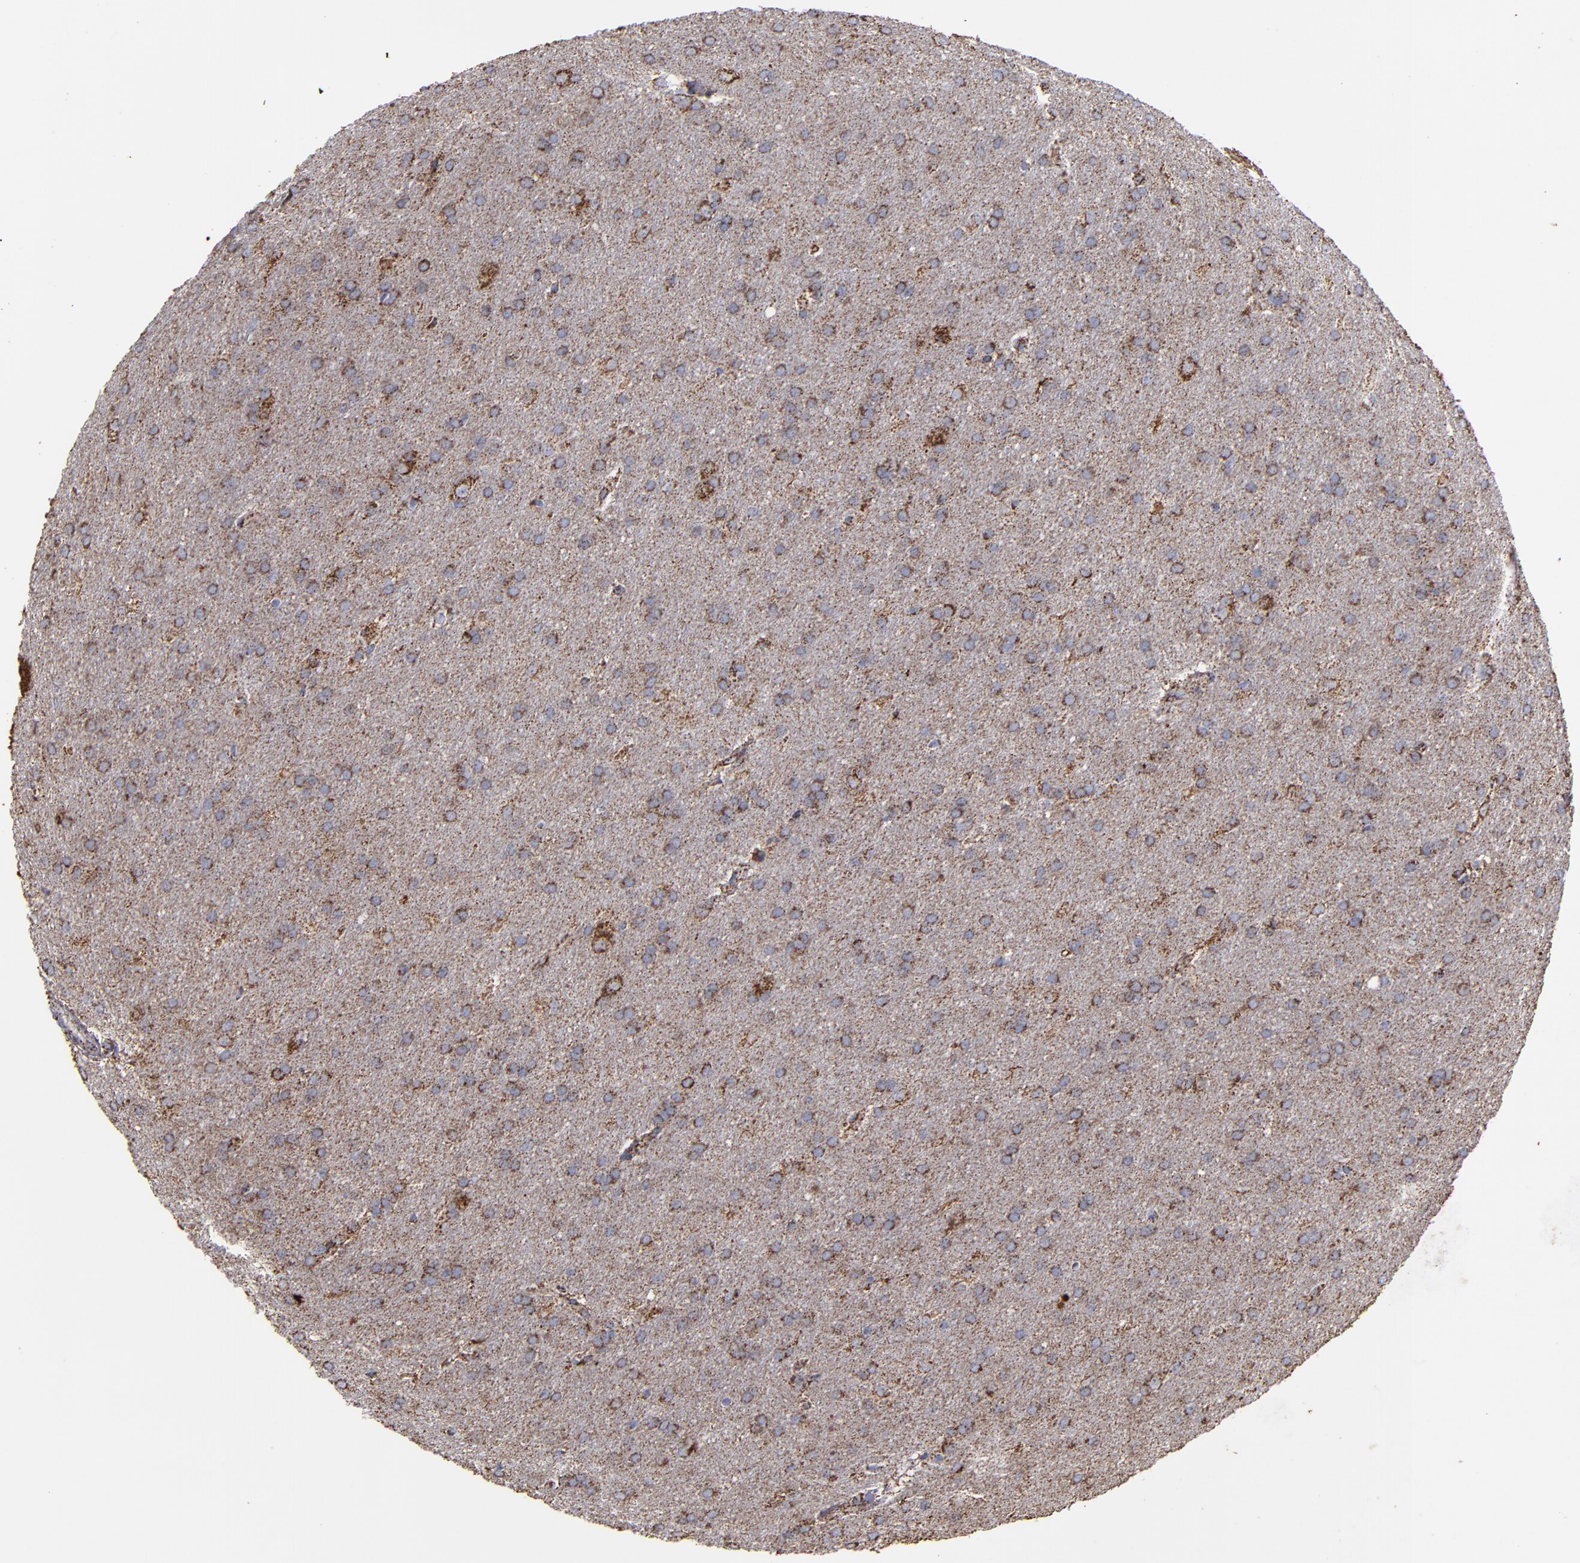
{"staining": {"intensity": "moderate", "quantity": "25%-75%", "location": "cytoplasmic/membranous"}, "tissue": "glioma", "cell_type": "Tumor cells", "image_type": "cancer", "snomed": [{"axis": "morphology", "description": "Glioma, malignant, Low grade"}, {"axis": "topography", "description": "Brain"}], "caption": "Immunohistochemistry (IHC) staining of malignant low-grade glioma, which shows medium levels of moderate cytoplasmic/membranous positivity in approximately 25%-75% of tumor cells indicating moderate cytoplasmic/membranous protein positivity. The staining was performed using DAB (brown) for protein detection and nuclei were counterstained in hematoxylin (blue).", "gene": "SOD2", "patient": {"sex": "female", "age": 32}}